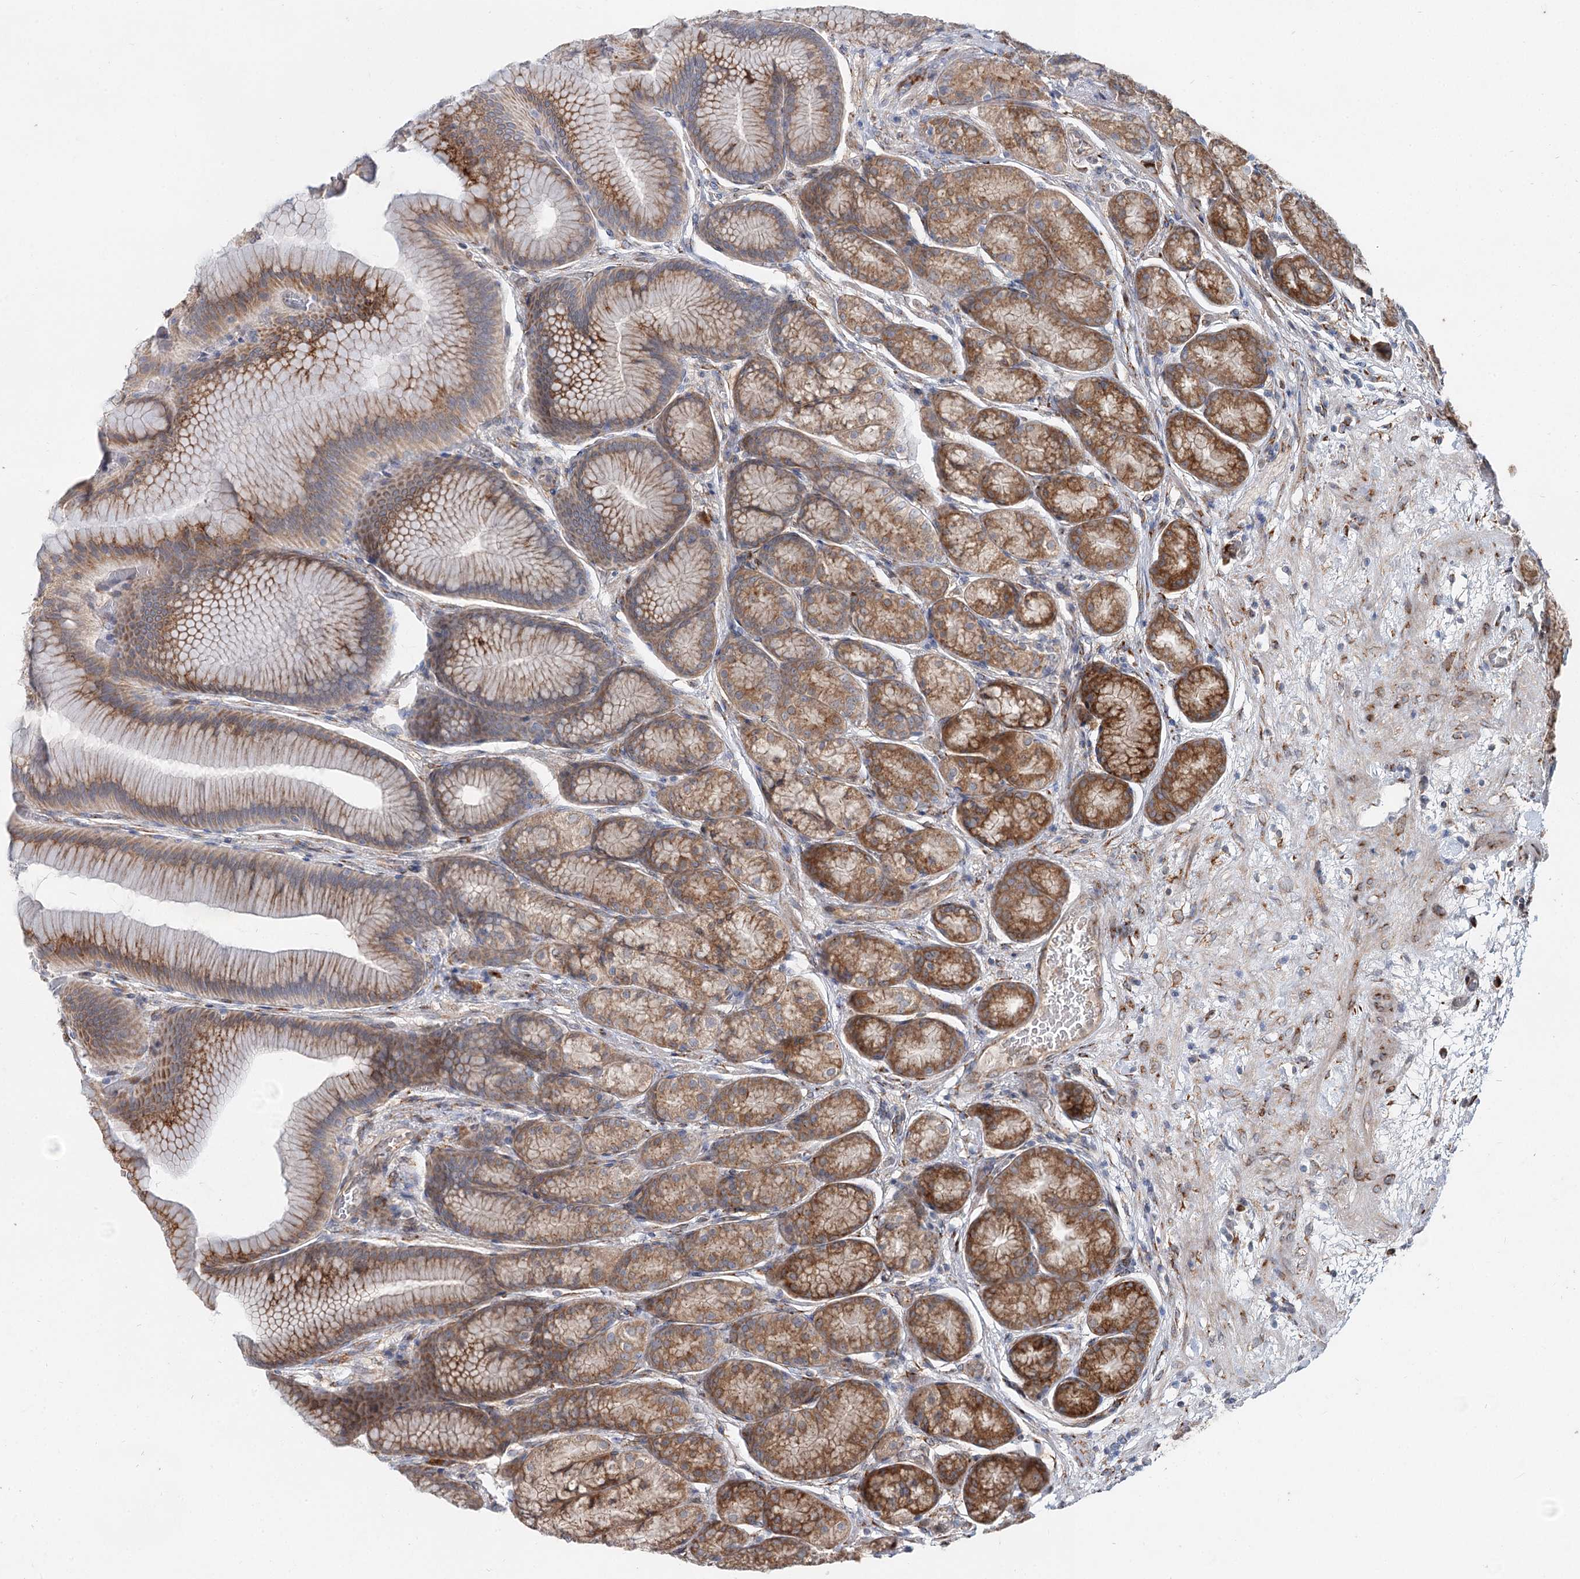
{"staining": {"intensity": "moderate", "quantity": ">75%", "location": "cytoplasmic/membranous"}, "tissue": "stomach", "cell_type": "Glandular cells", "image_type": "normal", "snomed": [{"axis": "morphology", "description": "Normal tissue, NOS"}, {"axis": "morphology", "description": "Adenocarcinoma, NOS"}, {"axis": "morphology", "description": "Adenocarcinoma, High grade"}, {"axis": "topography", "description": "Stomach, upper"}, {"axis": "topography", "description": "Stomach"}], "caption": "A micrograph showing moderate cytoplasmic/membranous staining in approximately >75% of glandular cells in benign stomach, as visualized by brown immunohistochemical staining.", "gene": "SPART", "patient": {"sex": "female", "age": 65}}